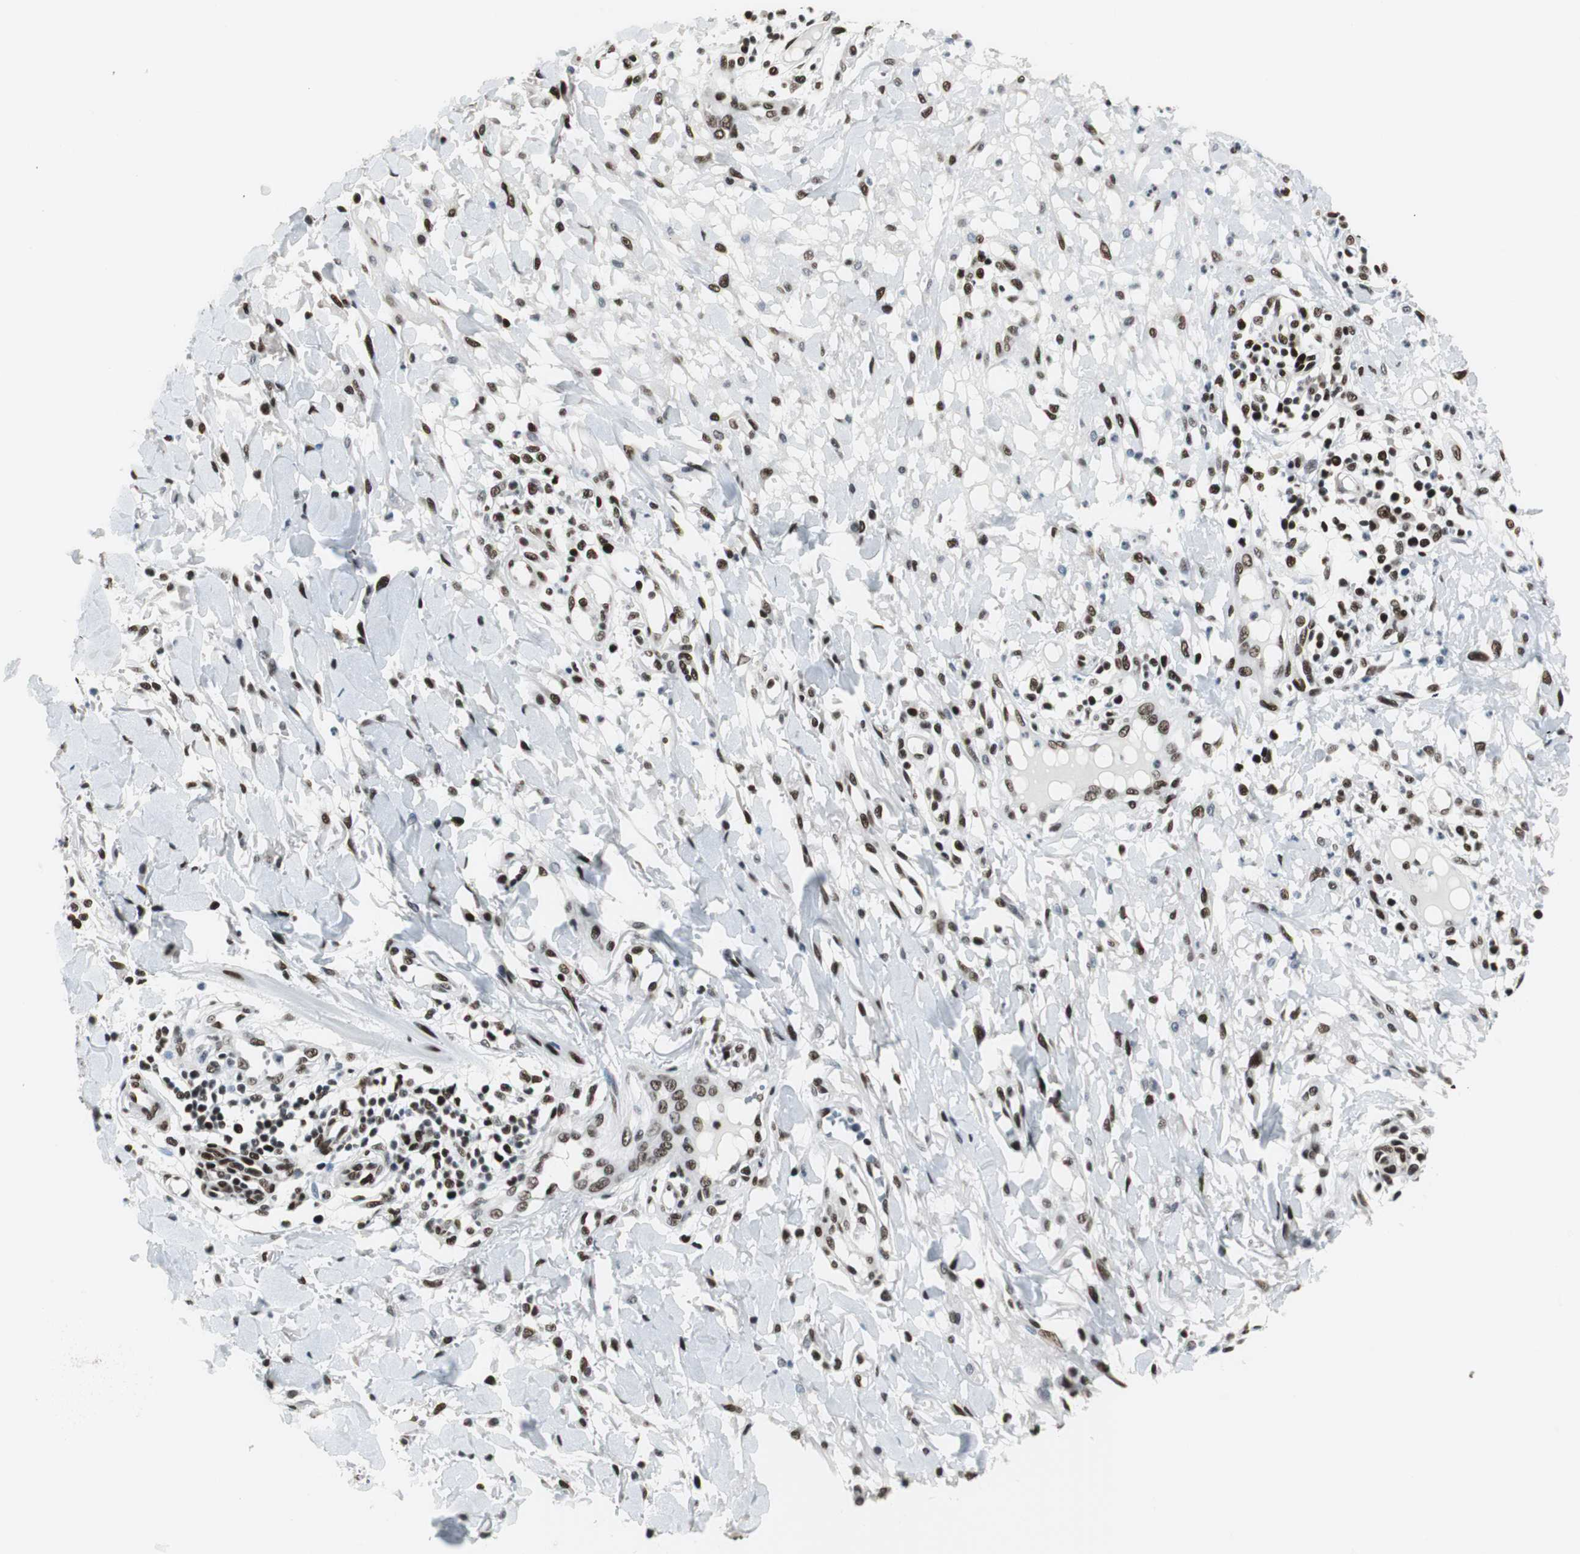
{"staining": {"intensity": "moderate", "quantity": ">75%", "location": "nuclear"}, "tissue": "skin cancer", "cell_type": "Tumor cells", "image_type": "cancer", "snomed": [{"axis": "morphology", "description": "Squamous cell carcinoma, NOS"}, {"axis": "topography", "description": "Skin"}], "caption": "High-magnification brightfield microscopy of skin cancer stained with DAB (brown) and counterstained with hematoxylin (blue). tumor cells exhibit moderate nuclear expression is appreciated in approximately>75% of cells.", "gene": "MEF2D", "patient": {"sex": "female", "age": 78}}